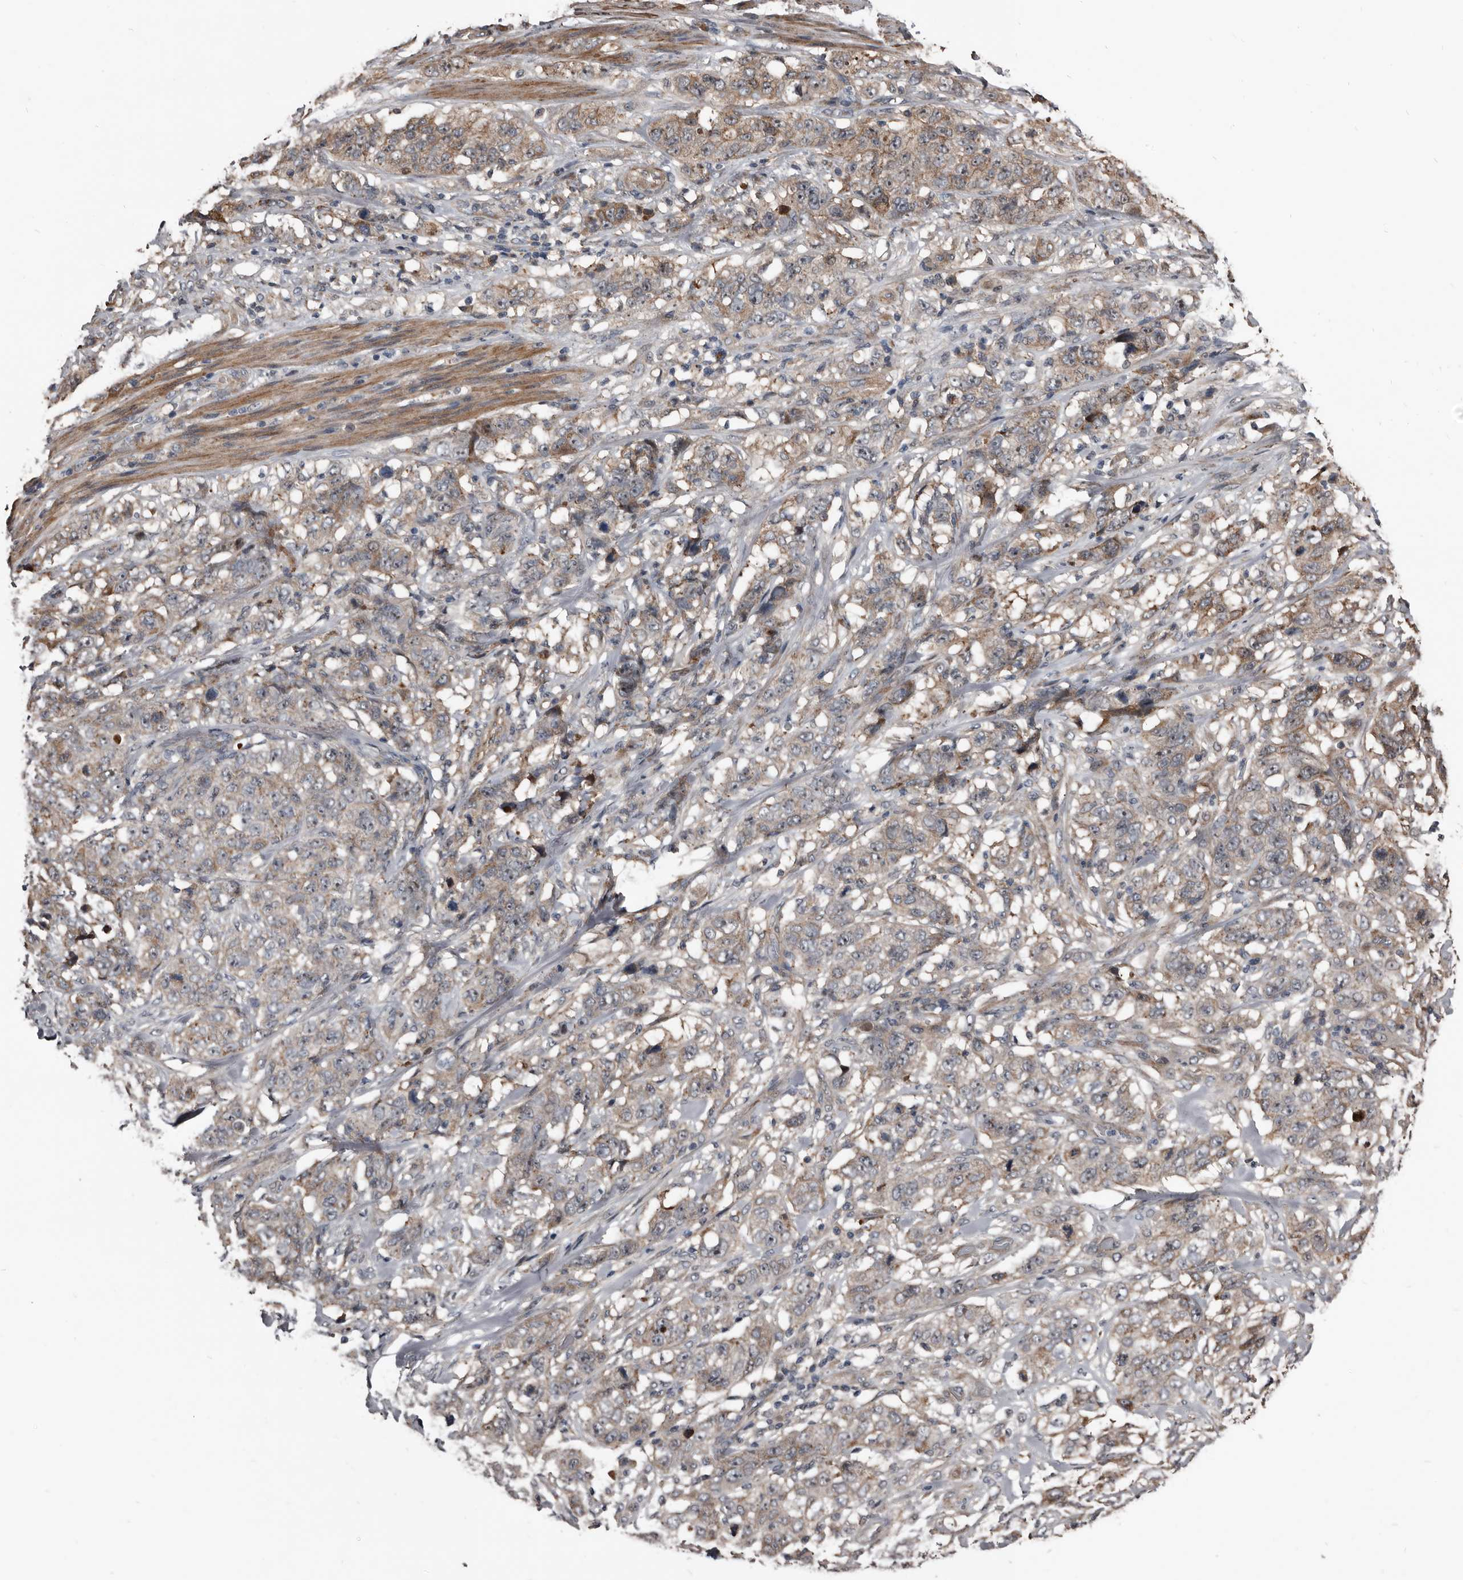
{"staining": {"intensity": "weak", "quantity": ">75%", "location": "cytoplasmic/membranous"}, "tissue": "stomach cancer", "cell_type": "Tumor cells", "image_type": "cancer", "snomed": [{"axis": "morphology", "description": "Adenocarcinoma, NOS"}, {"axis": "topography", "description": "Stomach"}], "caption": "Weak cytoplasmic/membranous staining is appreciated in approximately >75% of tumor cells in stomach cancer (adenocarcinoma). The staining was performed using DAB (3,3'-diaminobenzidine) to visualize the protein expression in brown, while the nuclei were stained in blue with hematoxylin (Magnification: 20x).", "gene": "DHPS", "patient": {"sex": "male", "age": 48}}